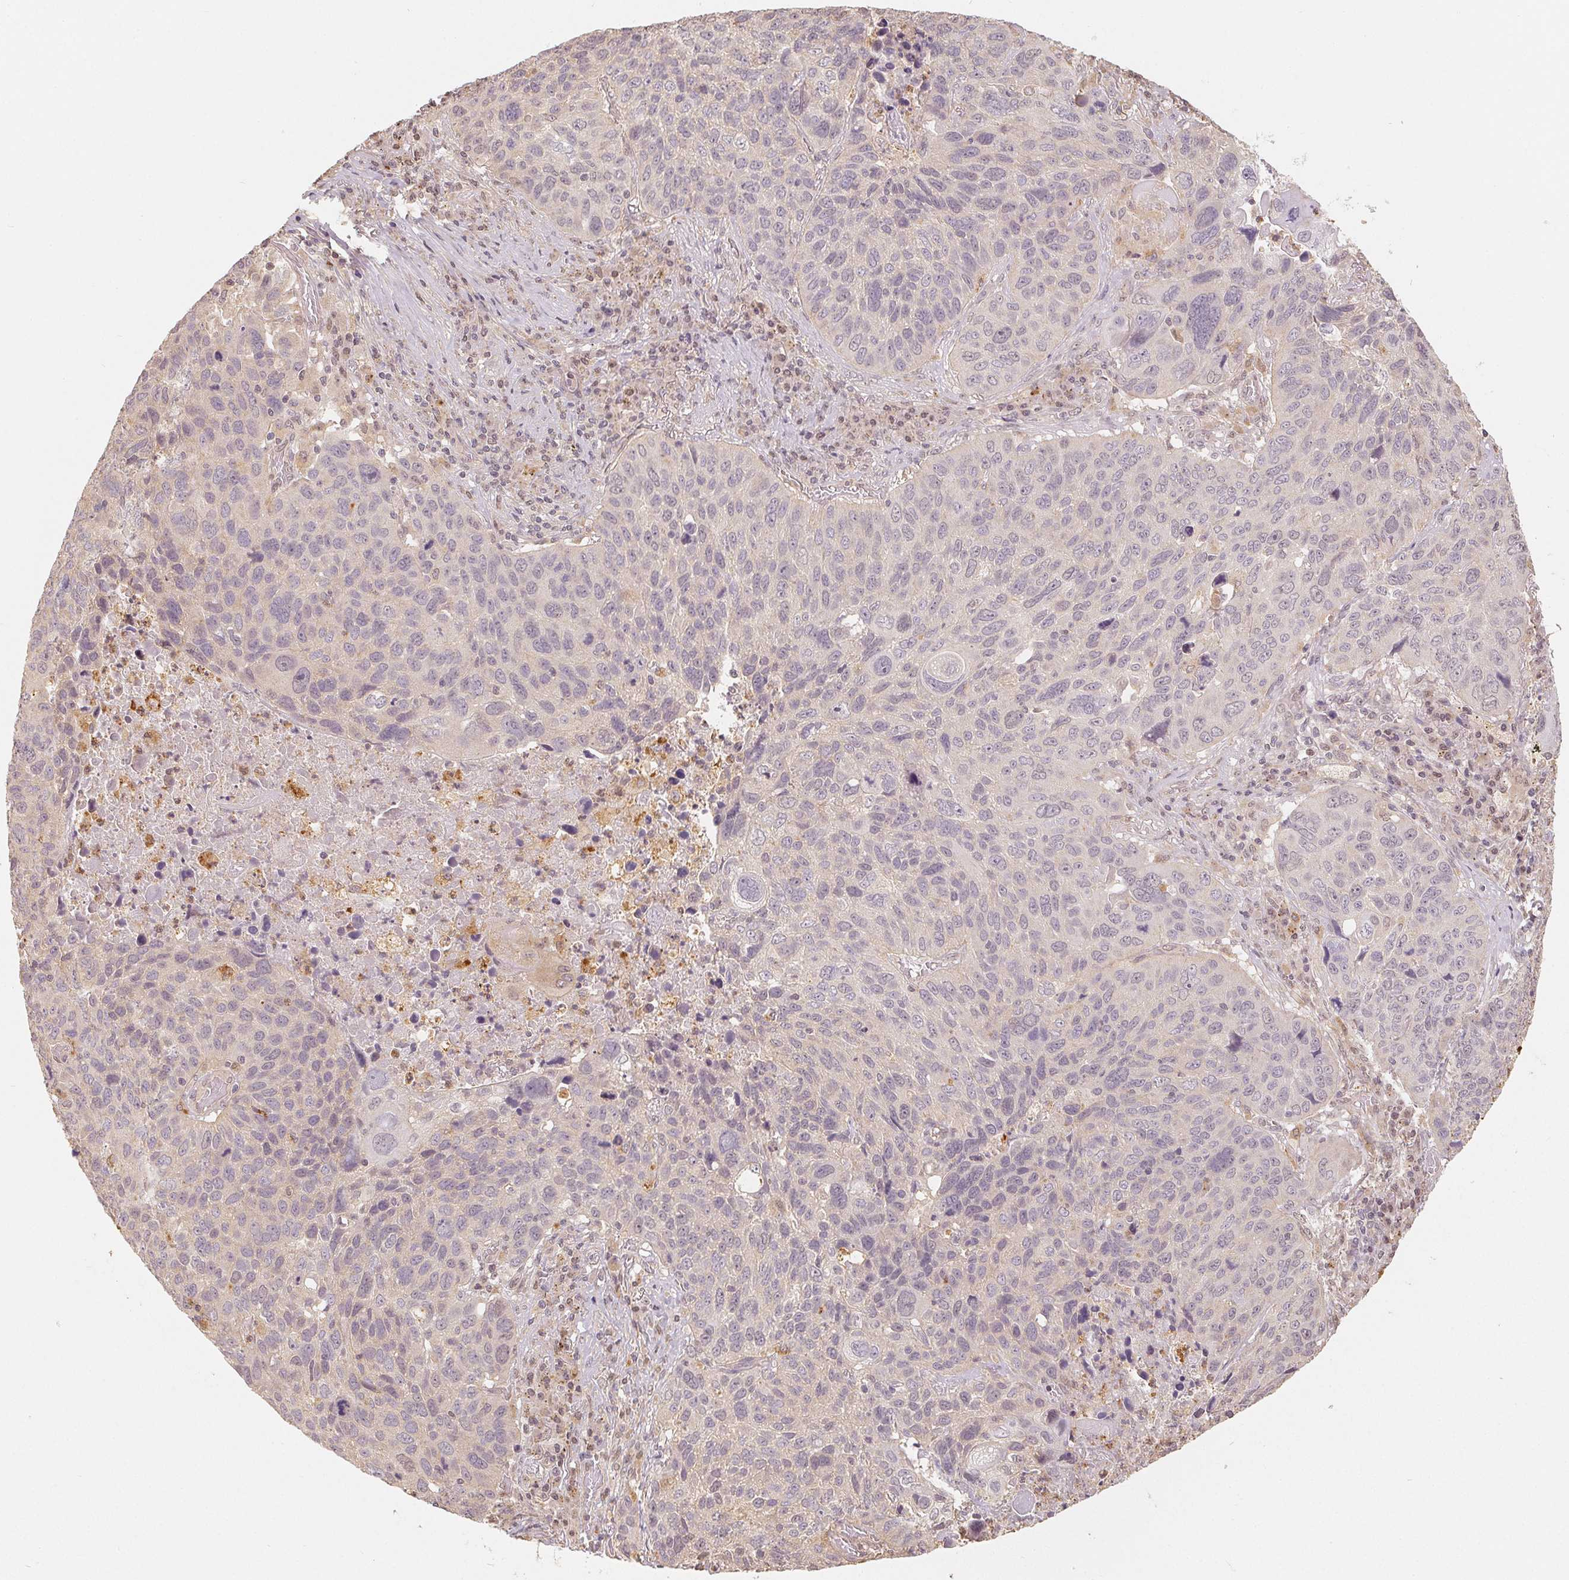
{"staining": {"intensity": "negative", "quantity": "none", "location": "none"}, "tissue": "lung cancer", "cell_type": "Tumor cells", "image_type": "cancer", "snomed": [{"axis": "morphology", "description": "Squamous cell carcinoma, NOS"}, {"axis": "topography", "description": "Lung"}], "caption": "Lung squamous cell carcinoma was stained to show a protein in brown. There is no significant positivity in tumor cells. The staining was performed using DAB to visualize the protein expression in brown, while the nuclei were stained in blue with hematoxylin (Magnification: 20x).", "gene": "GUSB", "patient": {"sex": "male", "age": 68}}